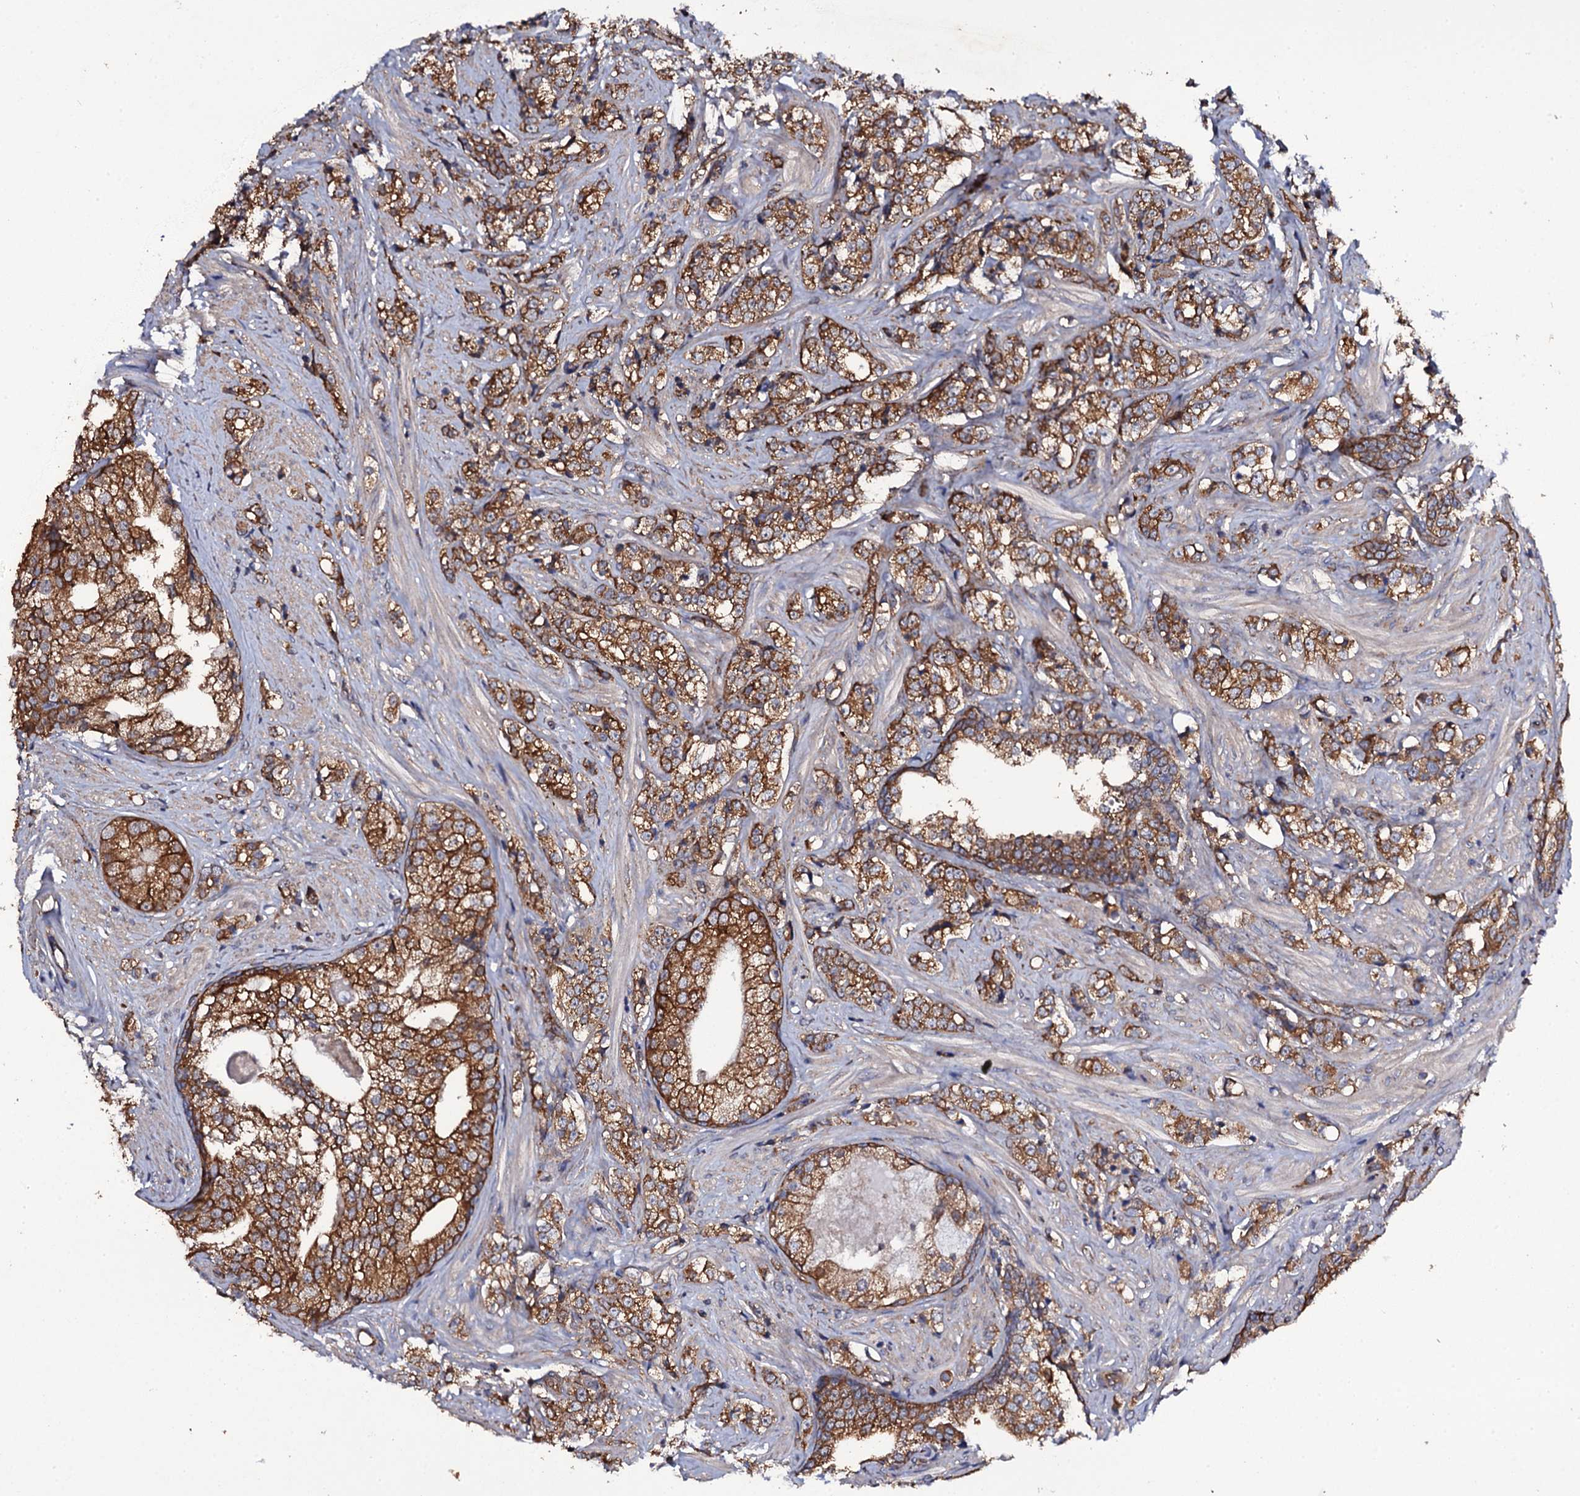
{"staining": {"intensity": "moderate", "quantity": ">75%", "location": "cytoplasmic/membranous"}, "tissue": "prostate cancer", "cell_type": "Tumor cells", "image_type": "cancer", "snomed": [{"axis": "morphology", "description": "Adenocarcinoma, High grade"}, {"axis": "topography", "description": "Prostate"}], "caption": "Human adenocarcinoma (high-grade) (prostate) stained for a protein (brown) displays moderate cytoplasmic/membranous positive expression in approximately >75% of tumor cells.", "gene": "TTC23", "patient": {"sex": "male", "age": 69}}